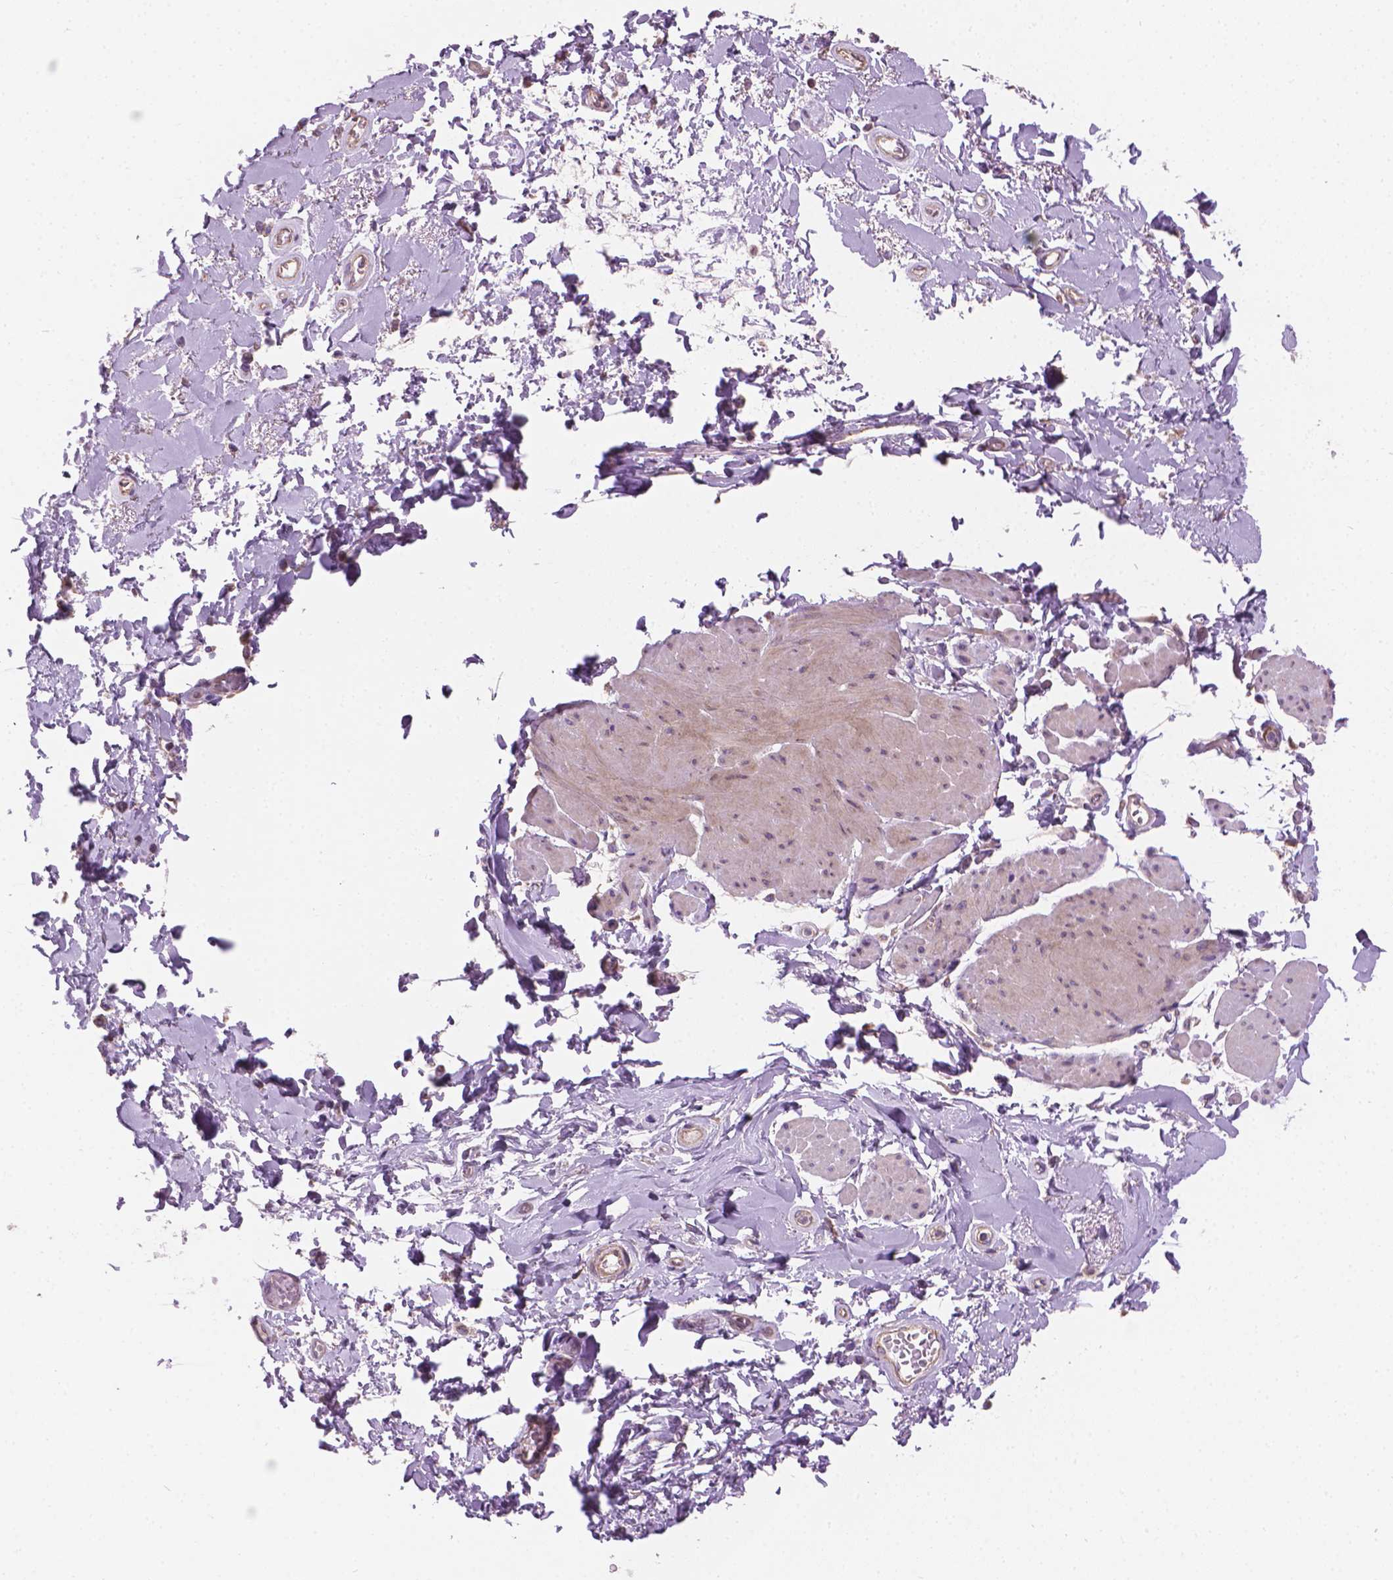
{"staining": {"intensity": "negative", "quantity": "none", "location": "none"}, "tissue": "adipose tissue", "cell_type": "Adipocytes", "image_type": "normal", "snomed": [{"axis": "morphology", "description": "Normal tissue, NOS"}, {"axis": "topography", "description": "Urinary bladder"}, {"axis": "topography", "description": "Peripheral nerve tissue"}], "caption": "Immunohistochemical staining of benign human adipose tissue demonstrates no significant expression in adipocytes.", "gene": "TTC29", "patient": {"sex": "female", "age": 60}}